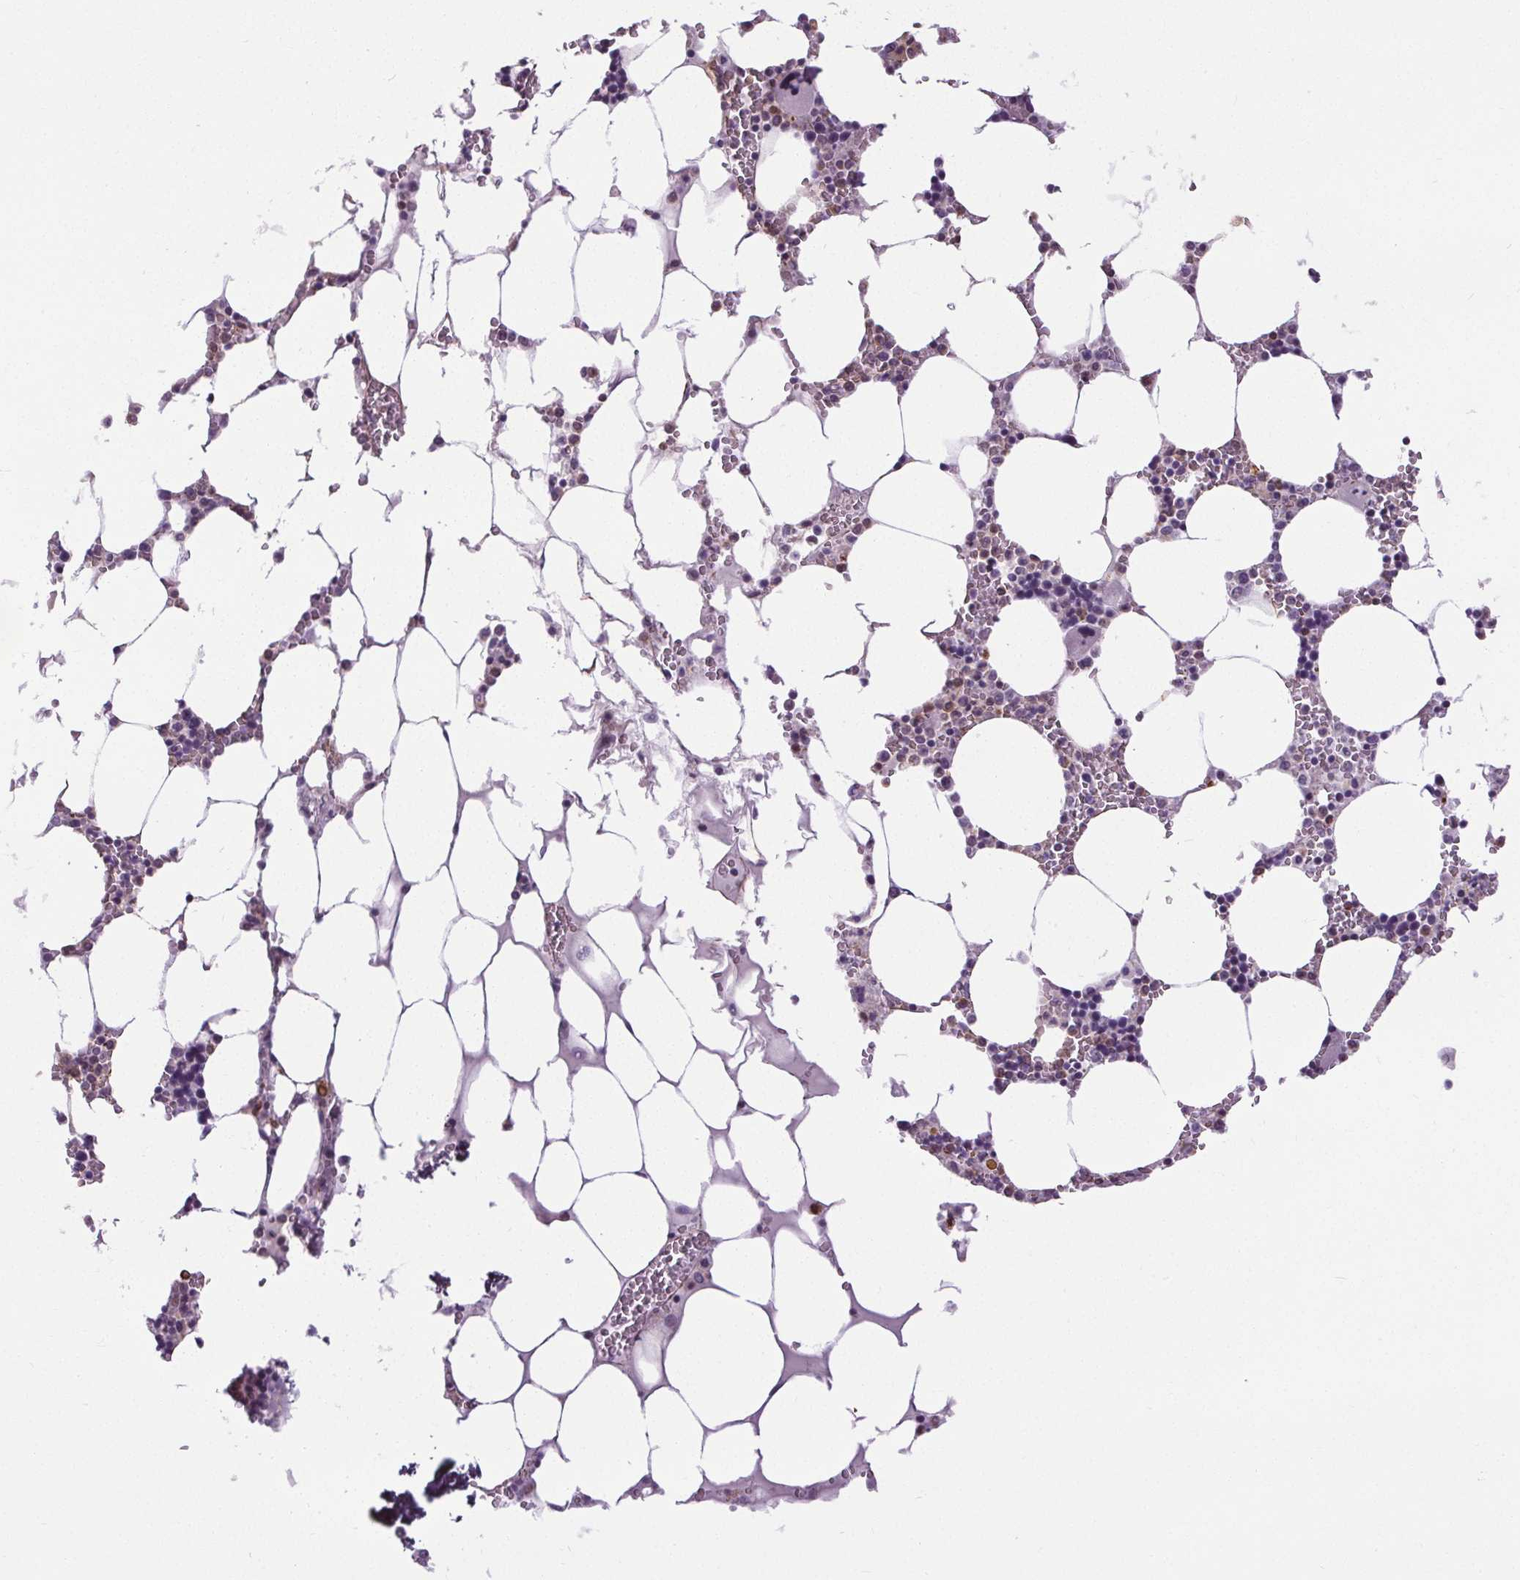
{"staining": {"intensity": "negative", "quantity": "none", "location": "none"}, "tissue": "bone marrow", "cell_type": "Hematopoietic cells", "image_type": "normal", "snomed": [{"axis": "morphology", "description": "Normal tissue, NOS"}, {"axis": "topography", "description": "Bone marrow"}], "caption": "IHC of unremarkable bone marrow exhibits no staining in hematopoietic cells.", "gene": "TMEM240", "patient": {"sex": "male", "age": 64}}